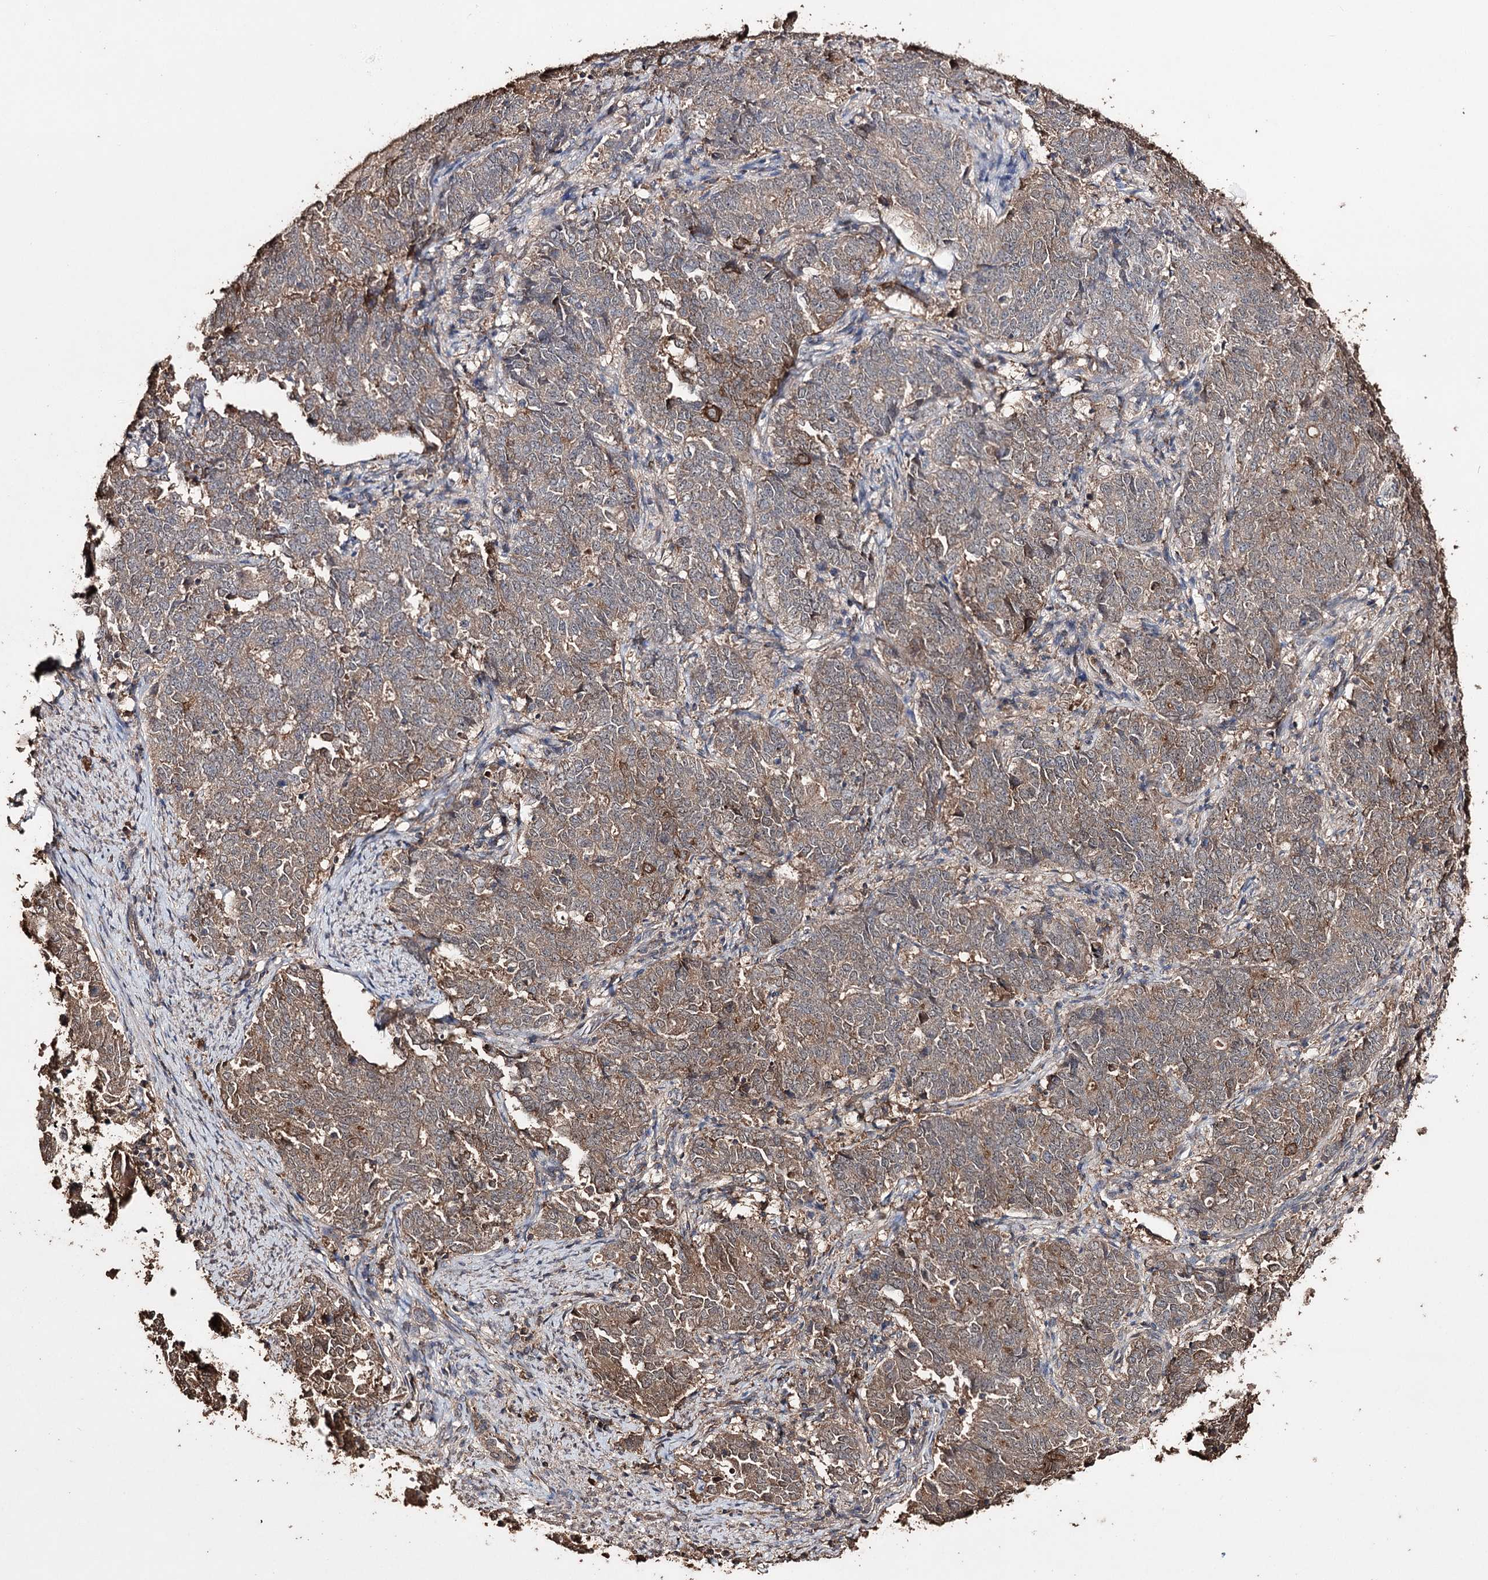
{"staining": {"intensity": "weak", "quantity": "25%-75%", "location": "cytoplasmic/membranous"}, "tissue": "endometrial cancer", "cell_type": "Tumor cells", "image_type": "cancer", "snomed": [{"axis": "morphology", "description": "Adenocarcinoma, NOS"}, {"axis": "topography", "description": "Endometrium"}], "caption": "This is a photomicrograph of immunohistochemistry (IHC) staining of endometrial cancer, which shows weak positivity in the cytoplasmic/membranous of tumor cells.", "gene": "ZNF662", "patient": {"sex": "female", "age": 80}}